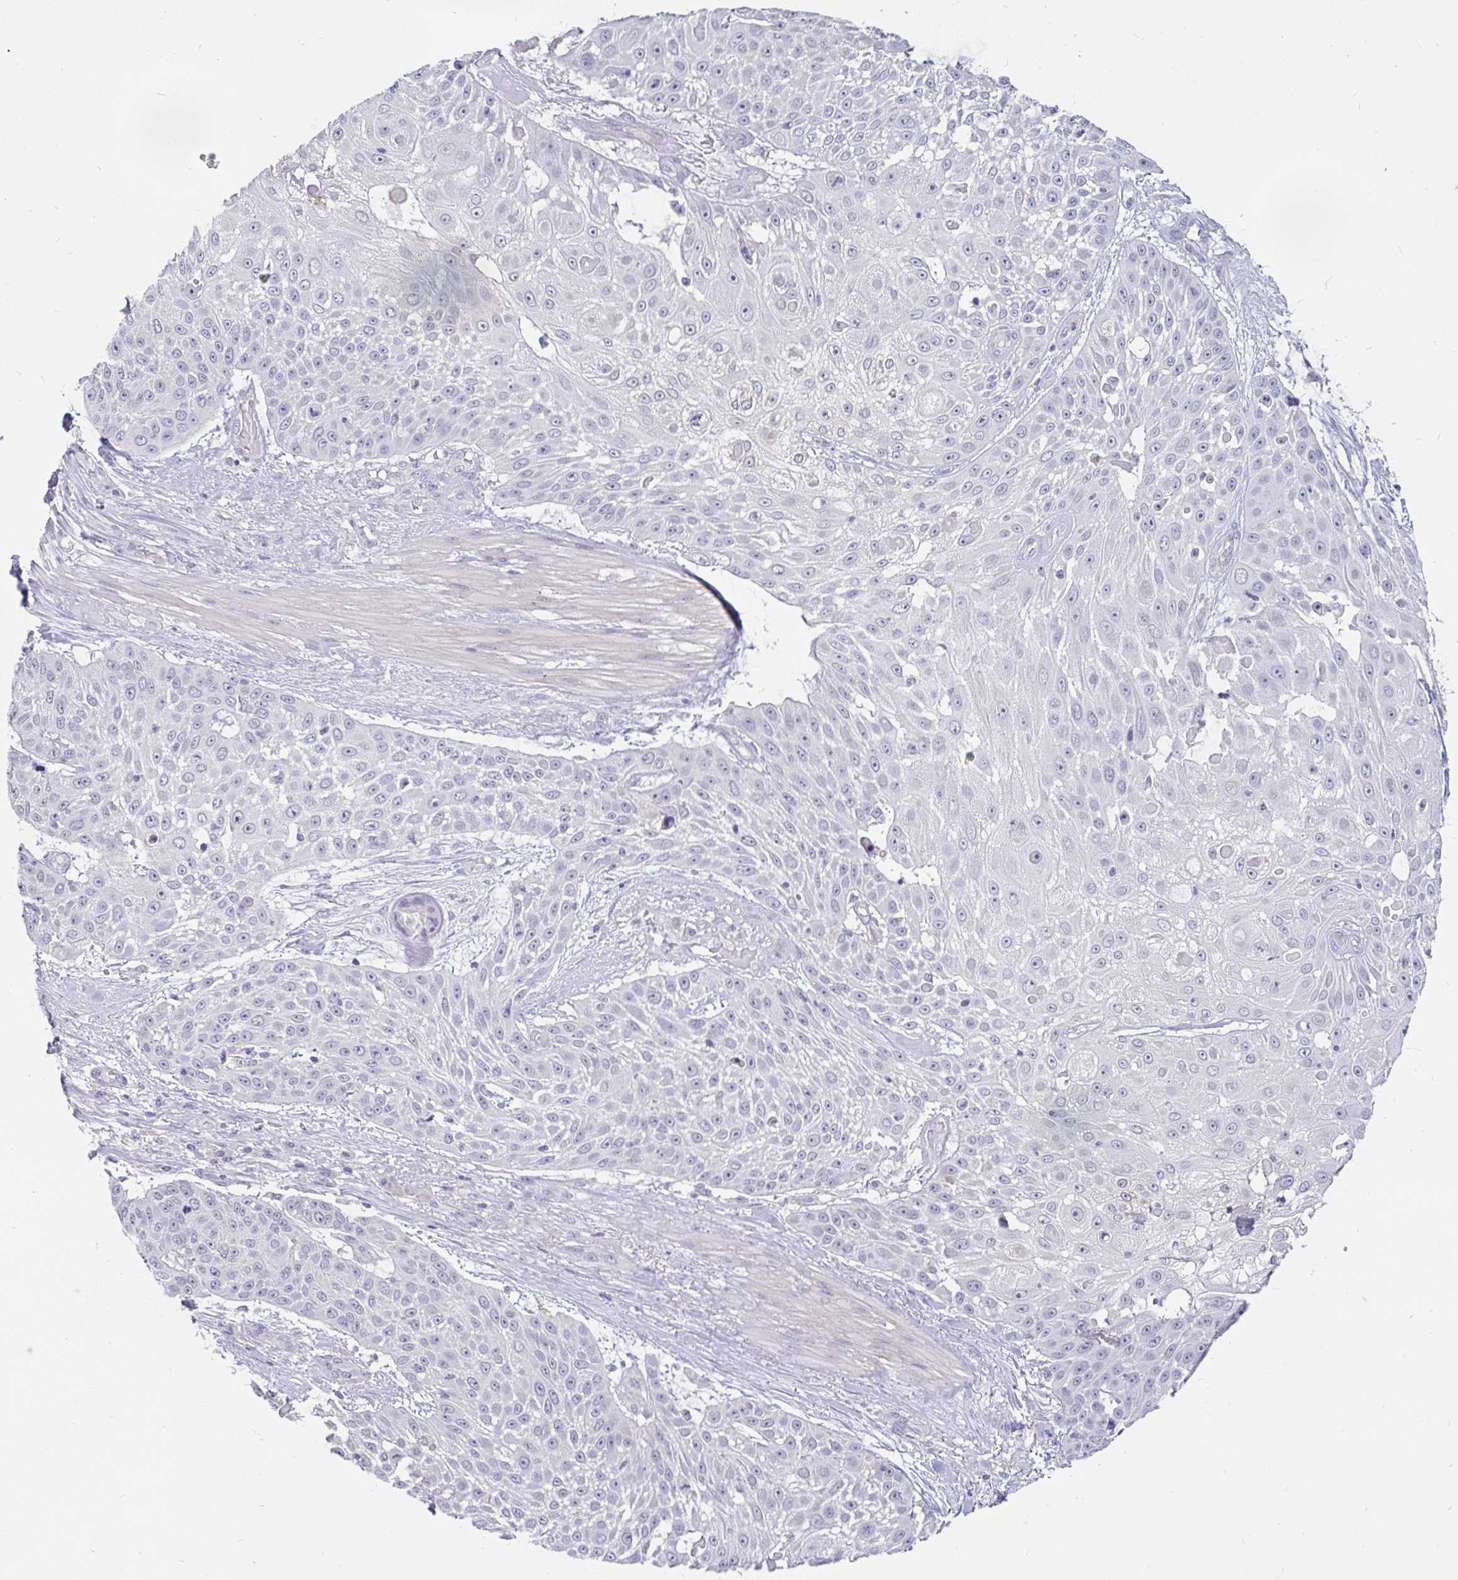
{"staining": {"intensity": "negative", "quantity": "none", "location": "none"}, "tissue": "skin cancer", "cell_type": "Tumor cells", "image_type": "cancer", "snomed": [{"axis": "morphology", "description": "Squamous cell carcinoma, NOS"}, {"axis": "topography", "description": "Skin"}], "caption": "Human skin cancer stained for a protein using immunohistochemistry exhibits no staining in tumor cells.", "gene": "INTS5", "patient": {"sex": "female", "age": 86}}